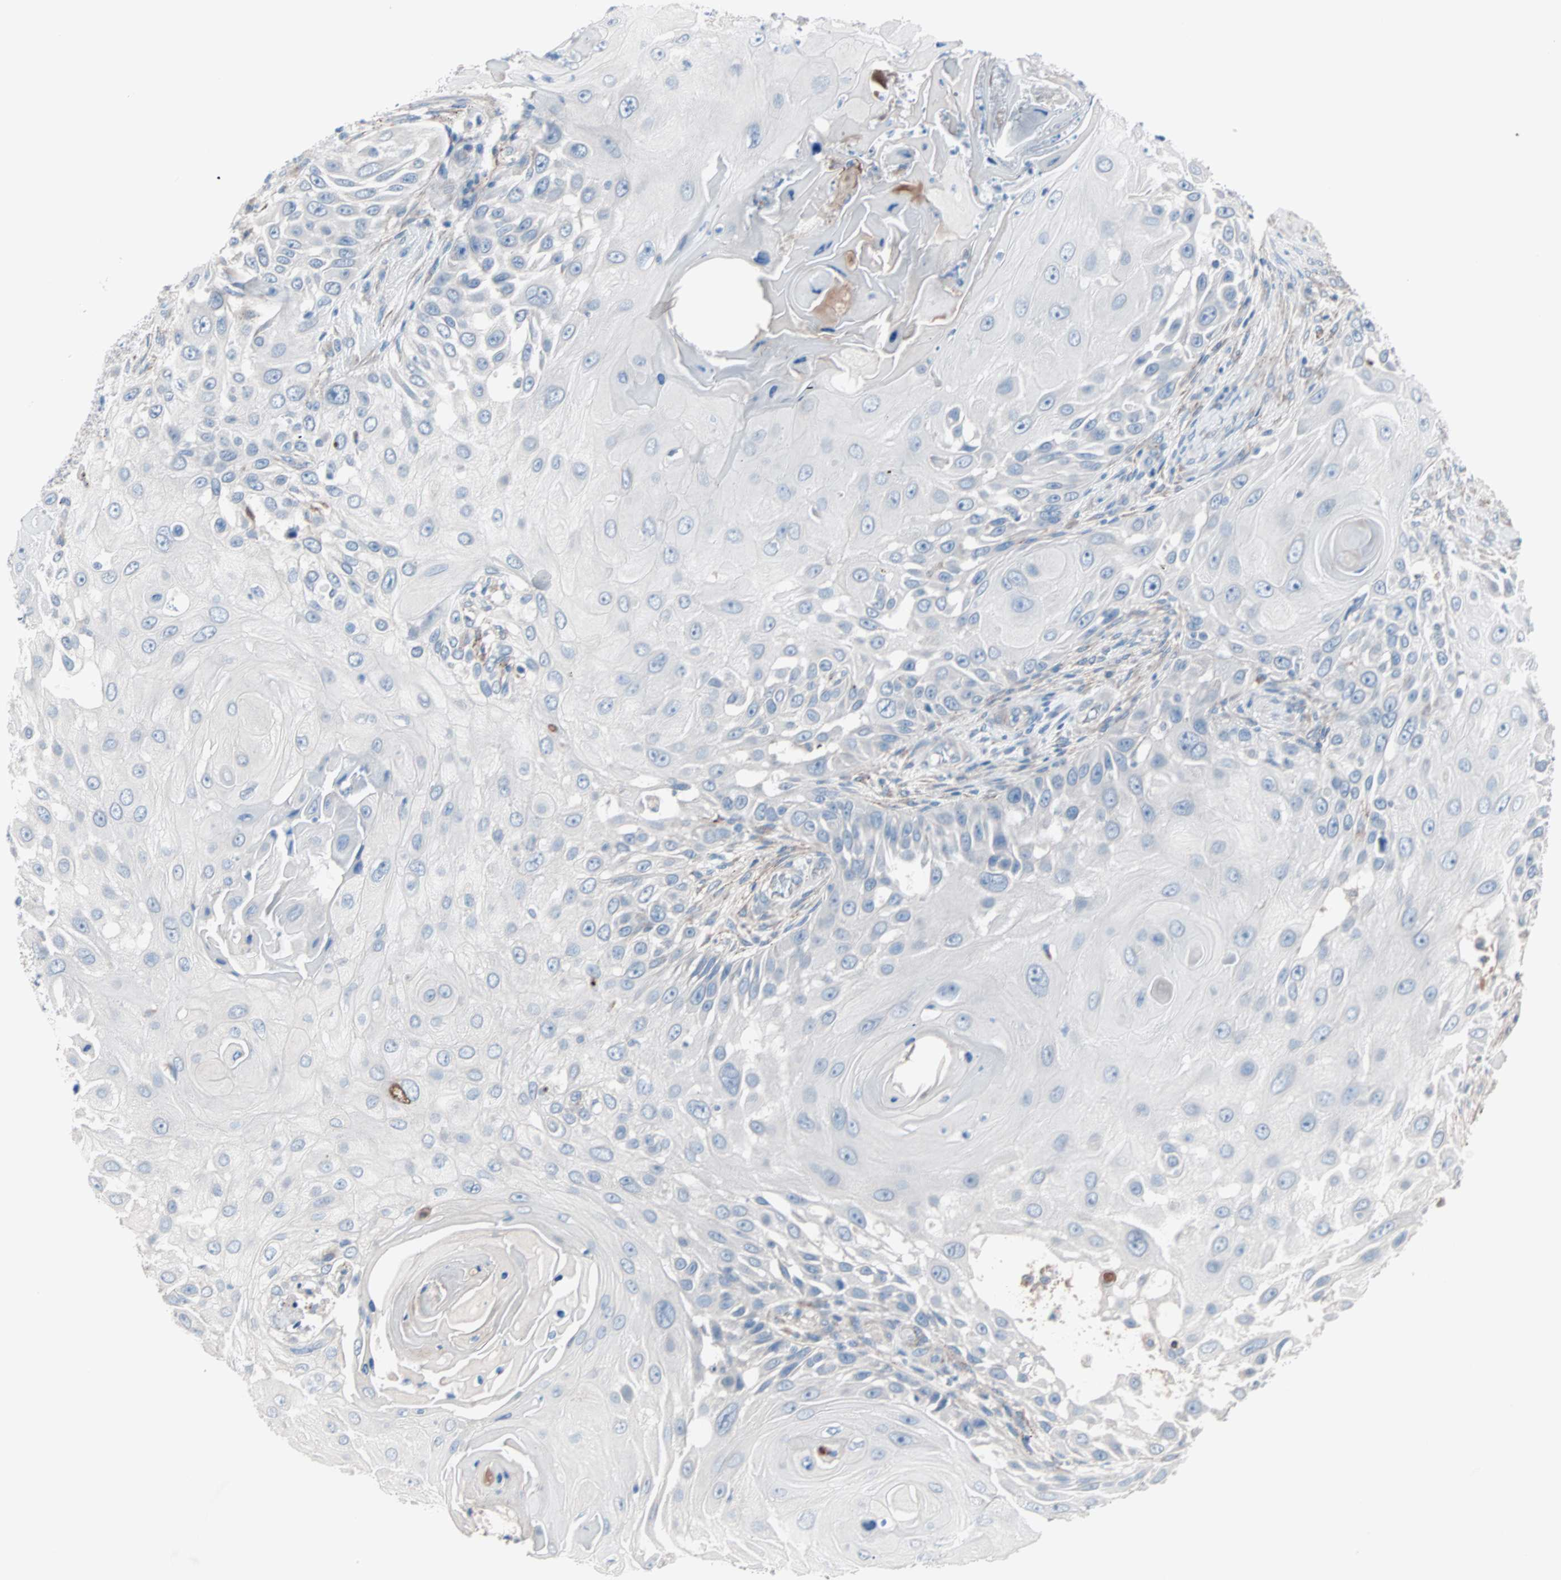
{"staining": {"intensity": "negative", "quantity": "none", "location": "none"}, "tissue": "skin cancer", "cell_type": "Tumor cells", "image_type": "cancer", "snomed": [{"axis": "morphology", "description": "Squamous cell carcinoma, NOS"}, {"axis": "topography", "description": "Skin"}], "caption": "Tumor cells show no significant protein positivity in skin cancer. The staining was performed using DAB to visualize the protein expression in brown, while the nuclei were stained in blue with hematoxylin (Magnification: 20x).", "gene": "ULBP1", "patient": {"sex": "female", "age": 44}}